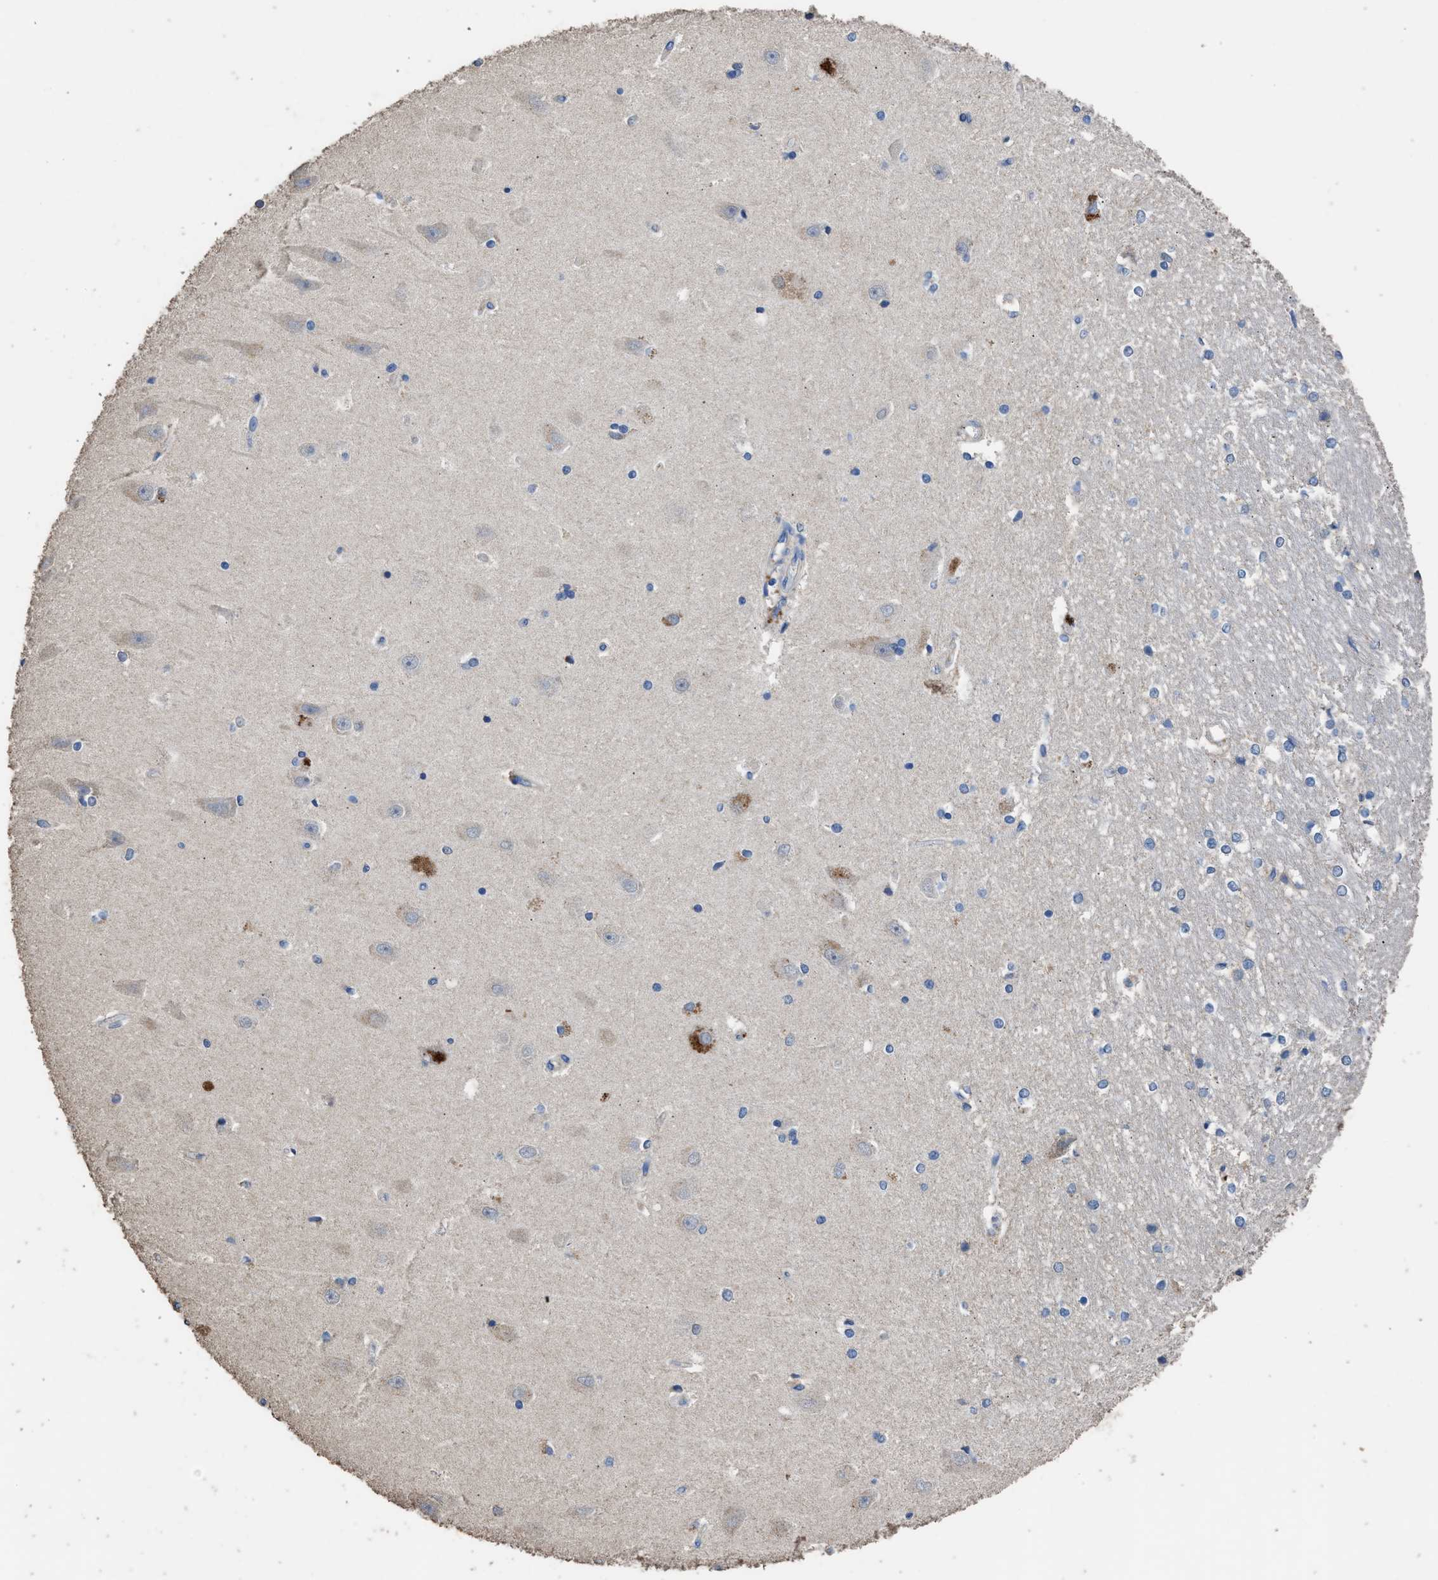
{"staining": {"intensity": "weak", "quantity": "<25%", "location": "cytoplasmic/membranous"}, "tissue": "hippocampus", "cell_type": "Glial cells", "image_type": "normal", "snomed": [{"axis": "morphology", "description": "Normal tissue, NOS"}, {"axis": "topography", "description": "Hippocampus"}], "caption": "This is an IHC image of unremarkable human hippocampus. There is no expression in glial cells.", "gene": "ITSN1", "patient": {"sex": "male", "age": 45}}